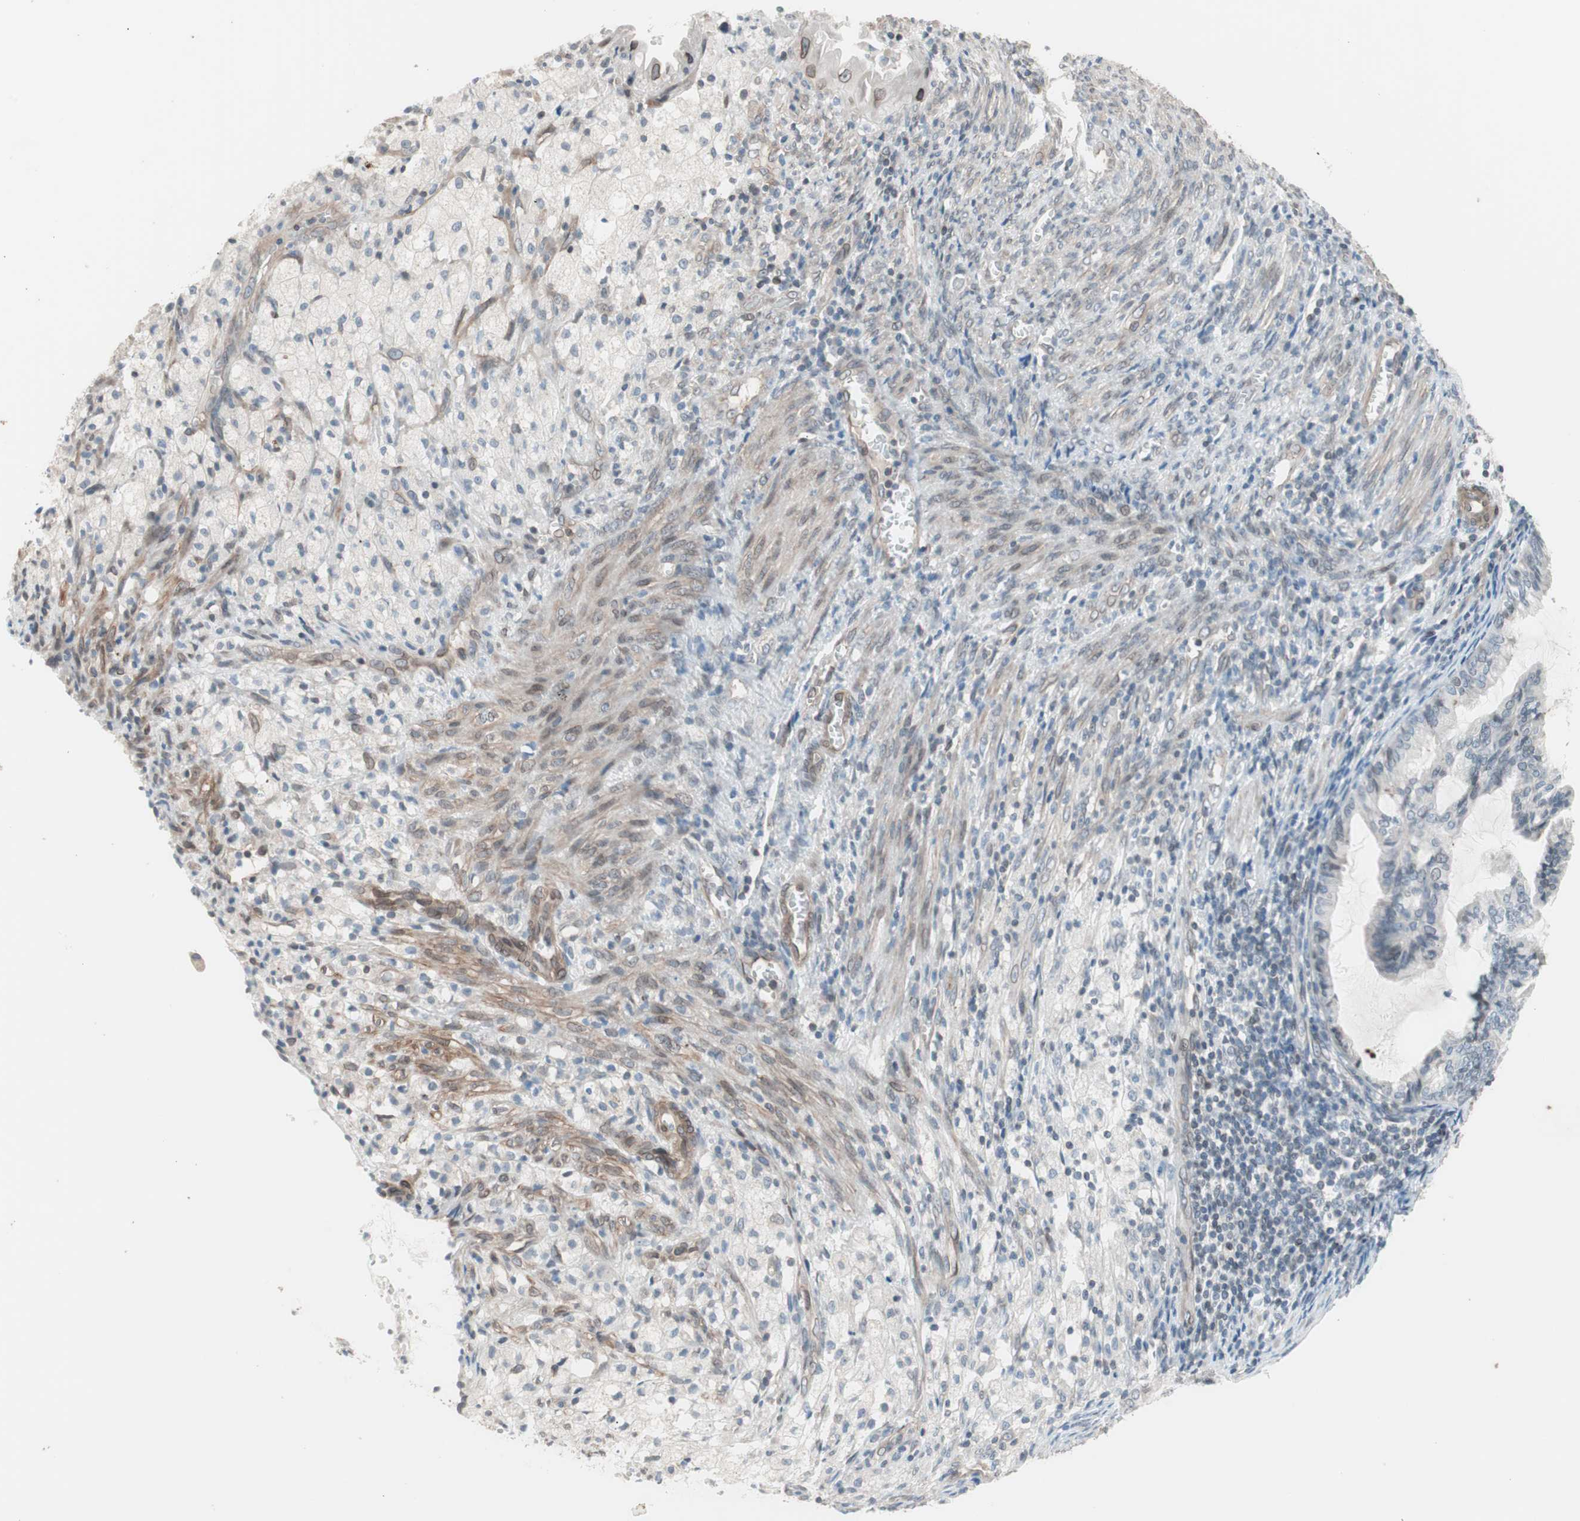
{"staining": {"intensity": "negative", "quantity": "none", "location": "none"}, "tissue": "cervical cancer", "cell_type": "Tumor cells", "image_type": "cancer", "snomed": [{"axis": "morphology", "description": "Normal tissue, NOS"}, {"axis": "morphology", "description": "Adenocarcinoma, NOS"}, {"axis": "topography", "description": "Cervix"}, {"axis": "topography", "description": "Endometrium"}], "caption": "Adenocarcinoma (cervical) was stained to show a protein in brown. There is no significant positivity in tumor cells. The staining was performed using DAB (3,3'-diaminobenzidine) to visualize the protein expression in brown, while the nuclei were stained in blue with hematoxylin (Magnification: 20x).", "gene": "ARNT2", "patient": {"sex": "female", "age": 86}}